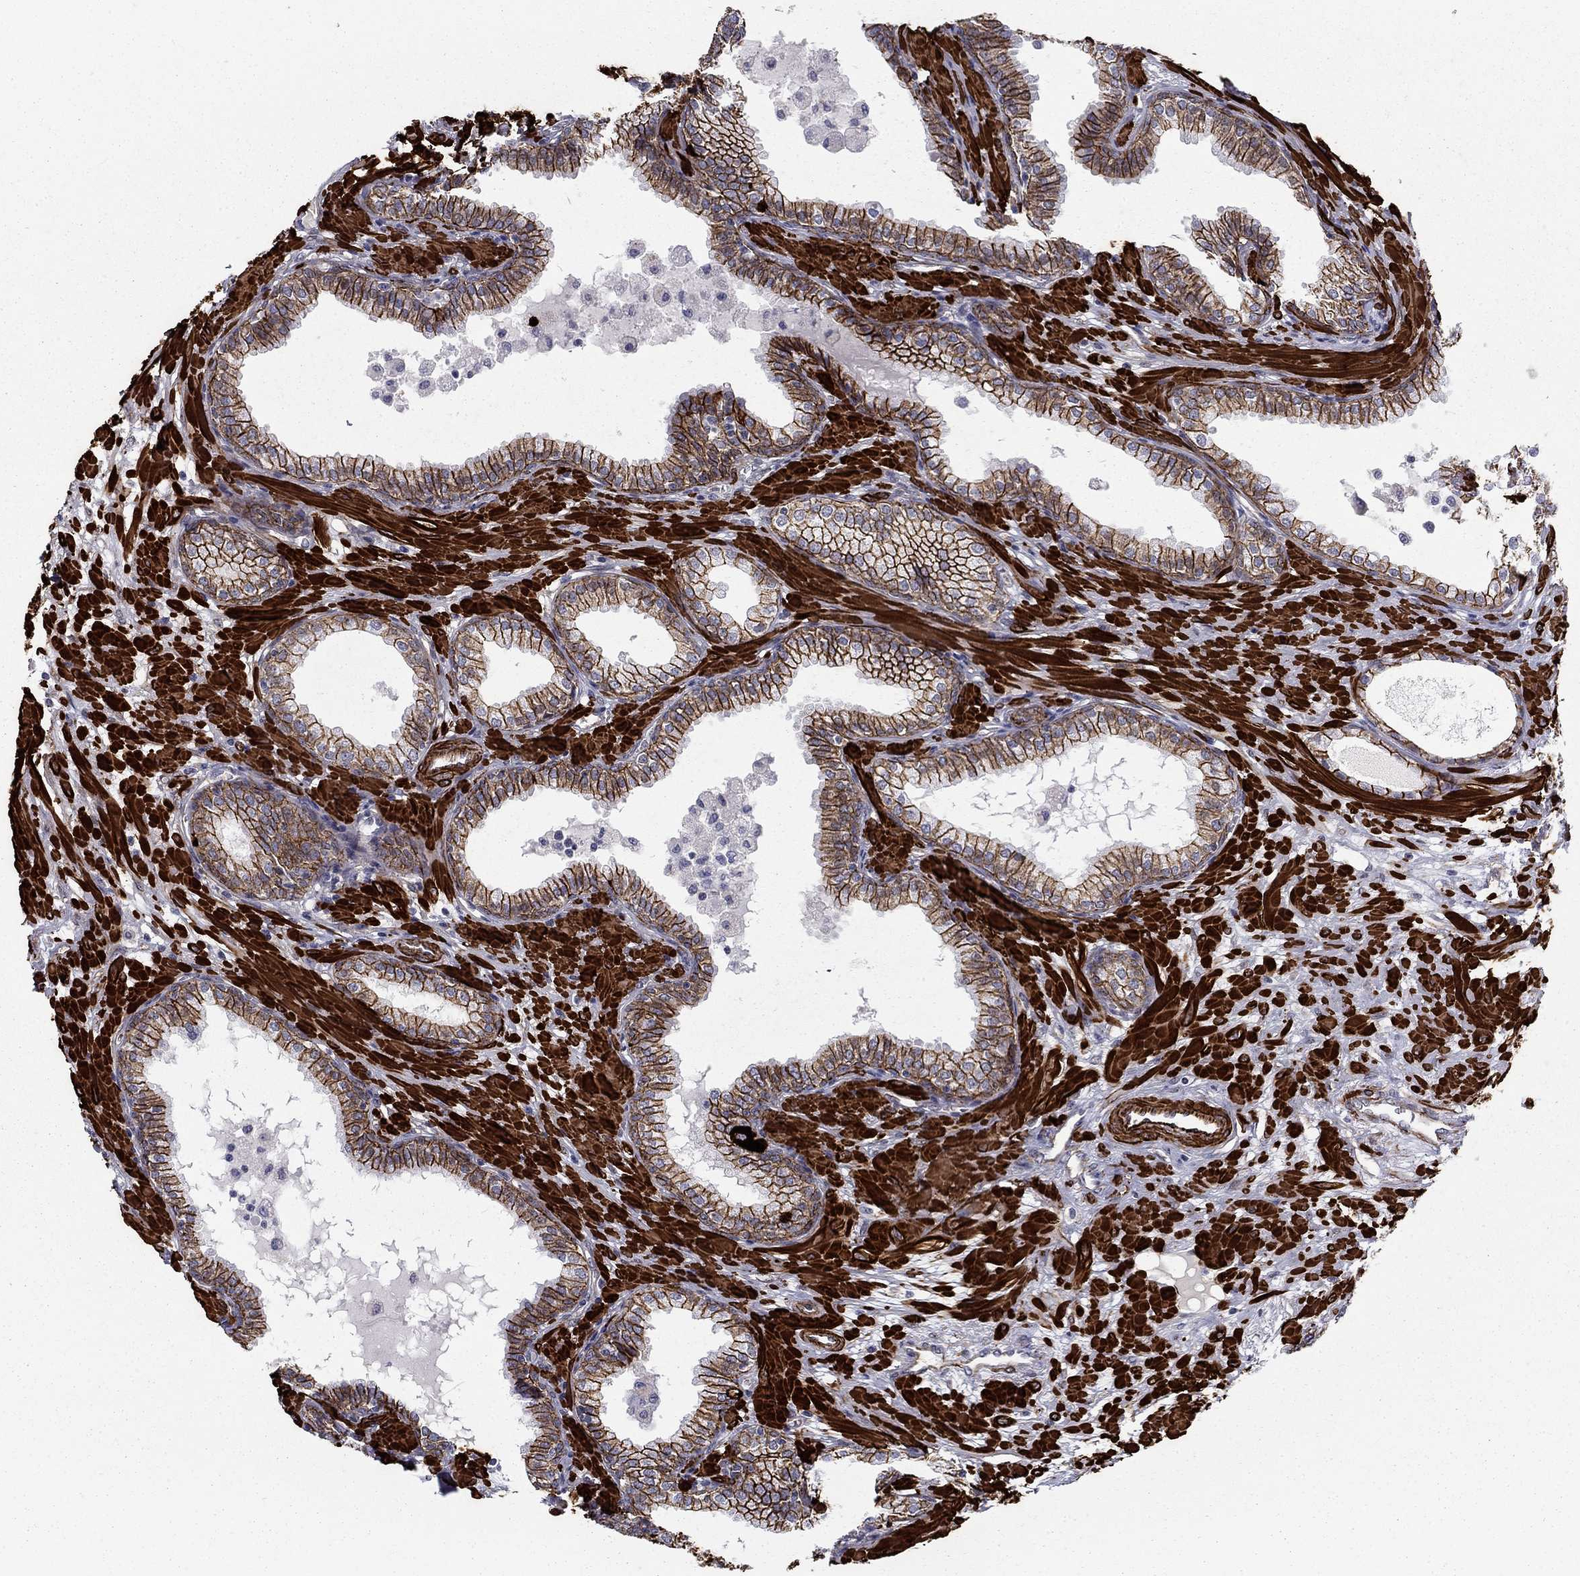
{"staining": {"intensity": "strong", "quantity": ">75%", "location": "cytoplasmic/membranous"}, "tissue": "prostate", "cell_type": "Glandular cells", "image_type": "normal", "snomed": [{"axis": "morphology", "description": "Normal tissue, NOS"}, {"axis": "topography", "description": "Prostate"}], "caption": "Strong cytoplasmic/membranous positivity is seen in approximately >75% of glandular cells in normal prostate. (DAB (3,3'-diaminobenzidine) IHC, brown staining for protein, blue staining for nuclei).", "gene": "KRBA1", "patient": {"sex": "male", "age": 64}}